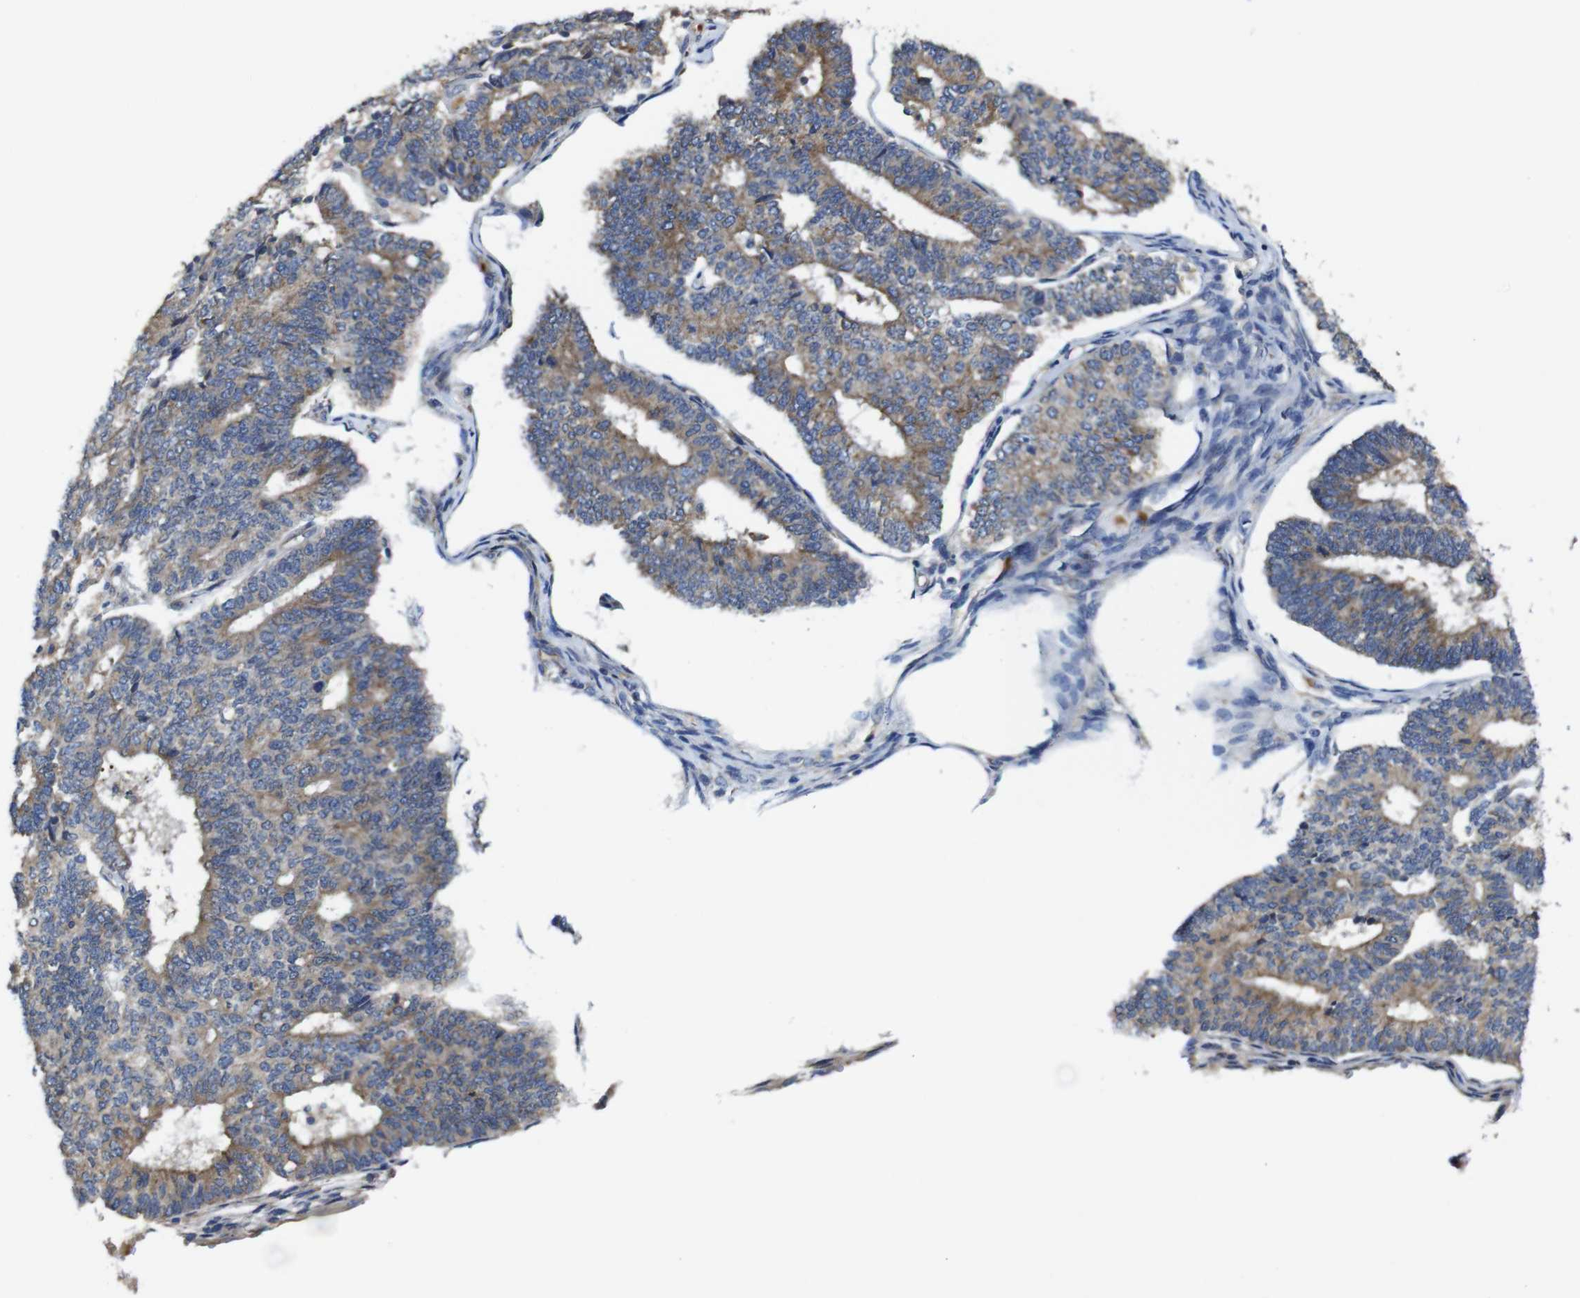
{"staining": {"intensity": "moderate", "quantity": "25%-75%", "location": "cytoplasmic/membranous"}, "tissue": "endometrial cancer", "cell_type": "Tumor cells", "image_type": "cancer", "snomed": [{"axis": "morphology", "description": "Adenocarcinoma, NOS"}, {"axis": "topography", "description": "Endometrium"}], "caption": "This is a histology image of immunohistochemistry staining of endometrial cancer (adenocarcinoma), which shows moderate staining in the cytoplasmic/membranous of tumor cells.", "gene": "CLCC1", "patient": {"sex": "female", "age": 70}}